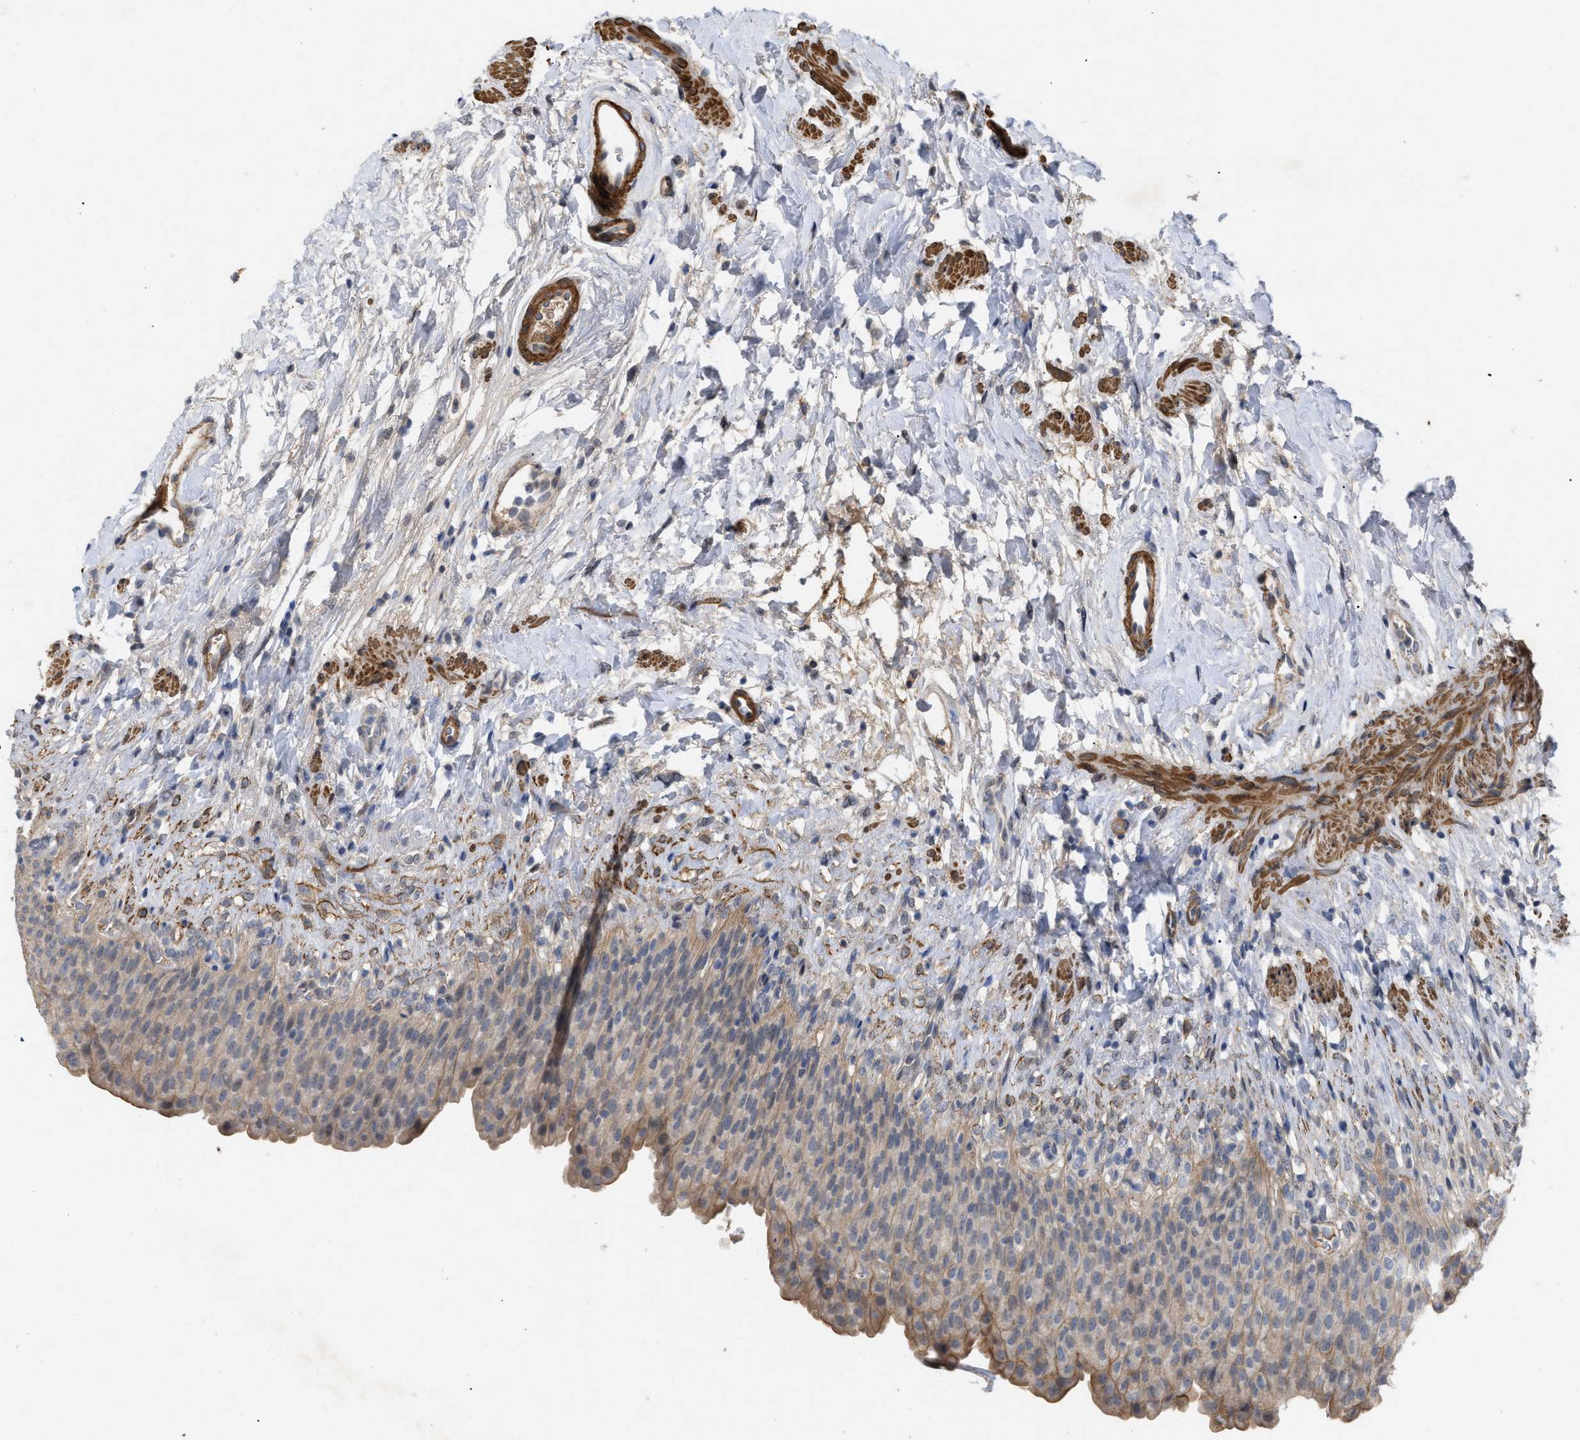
{"staining": {"intensity": "weak", "quantity": ">75%", "location": "cytoplasmic/membranous"}, "tissue": "urinary bladder", "cell_type": "Urothelial cells", "image_type": "normal", "snomed": [{"axis": "morphology", "description": "Normal tissue, NOS"}, {"axis": "topography", "description": "Urinary bladder"}], "caption": "Urinary bladder was stained to show a protein in brown. There is low levels of weak cytoplasmic/membranous expression in approximately >75% of urothelial cells. The staining is performed using DAB (3,3'-diaminobenzidine) brown chromogen to label protein expression. The nuclei are counter-stained blue using hematoxylin.", "gene": "ST6GALNAC6", "patient": {"sex": "female", "age": 79}}